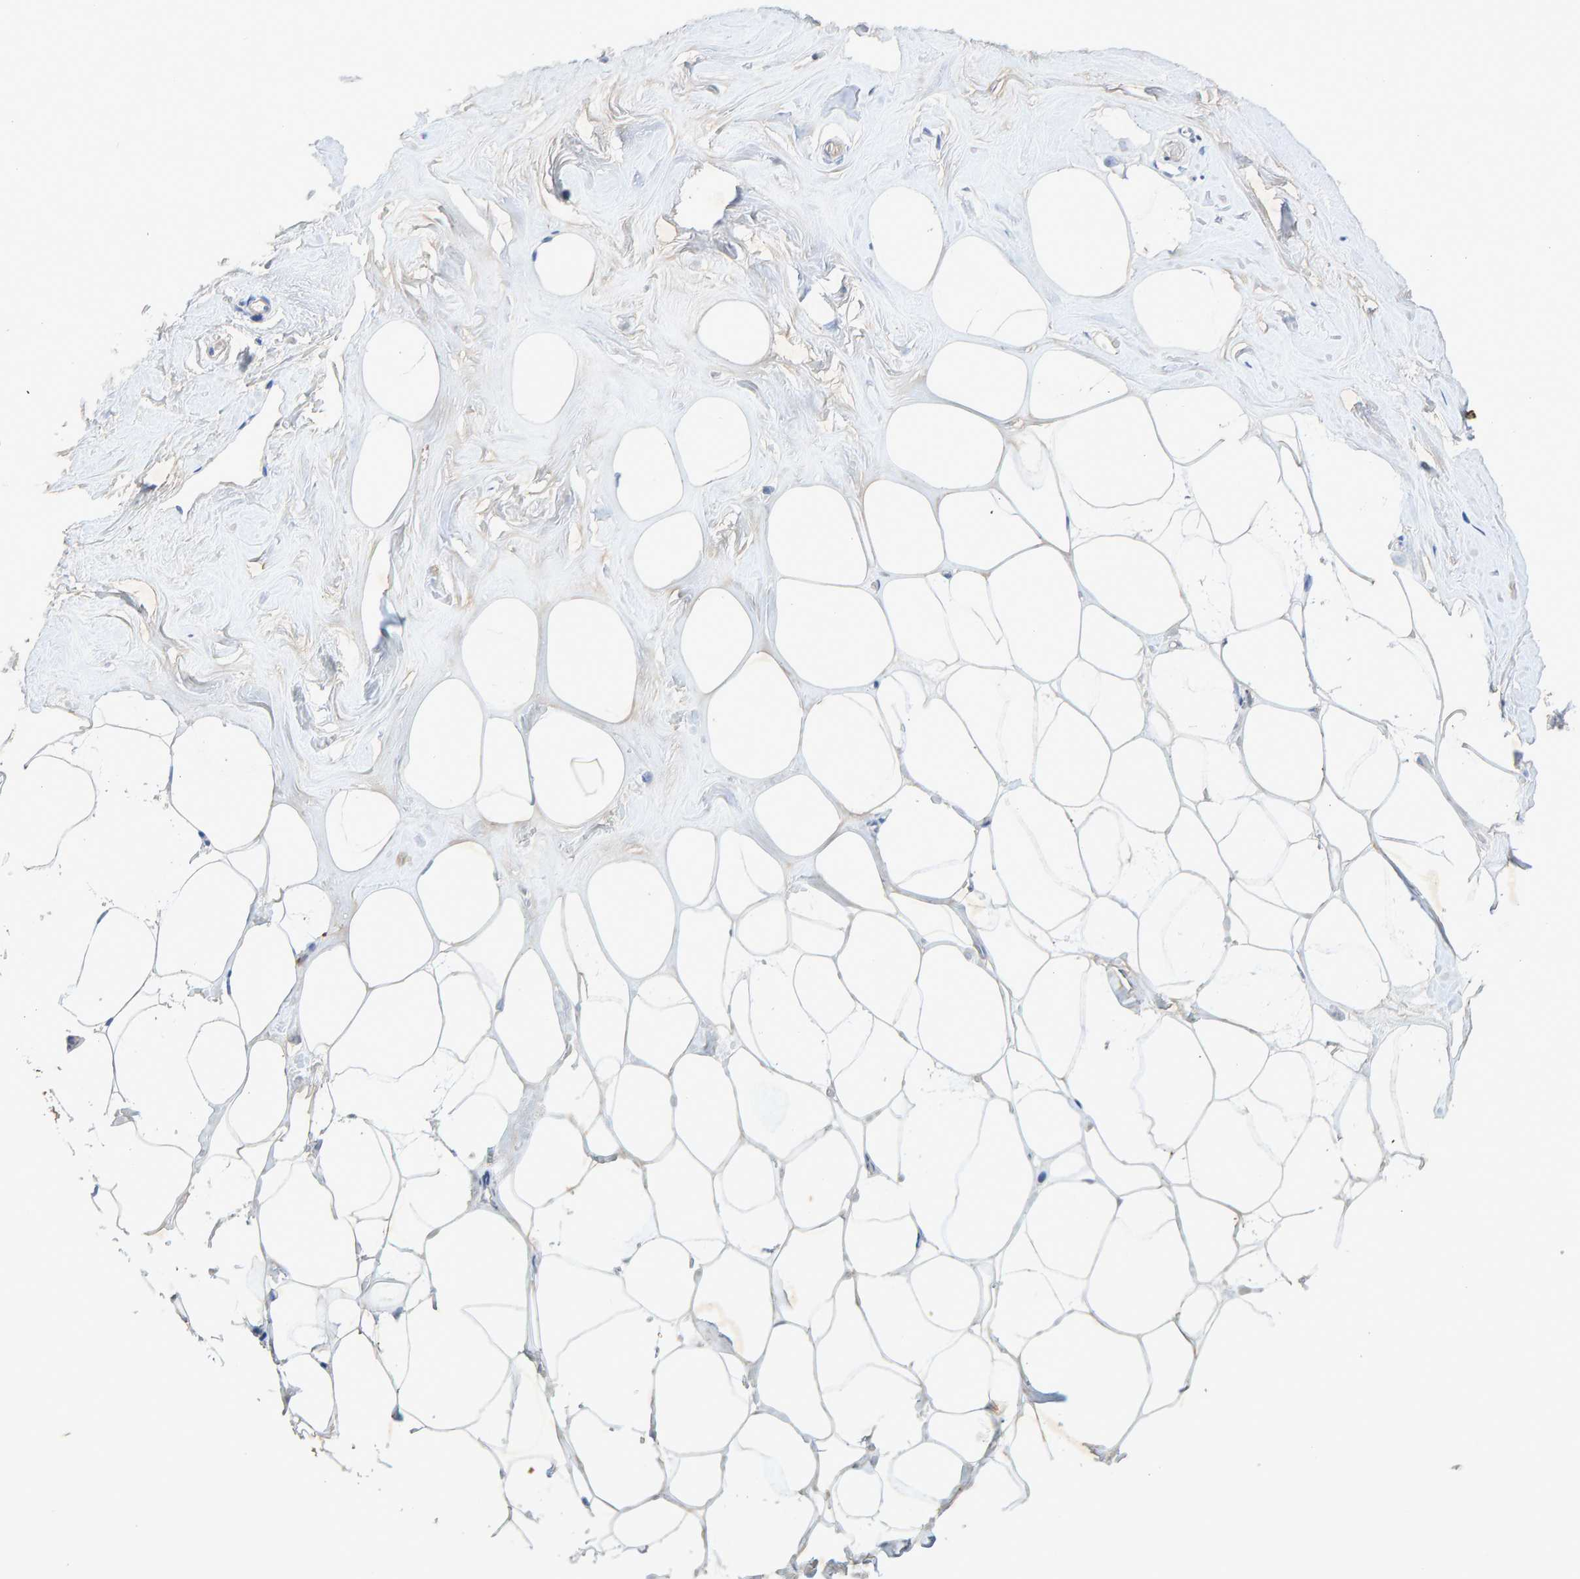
{"staining": {"intensity": "negative", "quantity": "none", "location": "none"}, "tissue": "adipose tissue", "cell_type": "Adipocytes", "image_type": "normal", "snomed": [{"axis": "morphology", "description": "Normal tissue, NOS"}, {"axis": "morphology", "description": "Fibrosis, NOS"}, {"axis": "topography", "description": "Breast"}, {"axis": "topography", "description": "Adipose tissue"}], "caption": "Adipose tissue stained for a protein using immunohistochemistry (IHC) displays no staining adipocytes.", "gene": "CTH", "patient": {"sex": "female", "age": 39}}